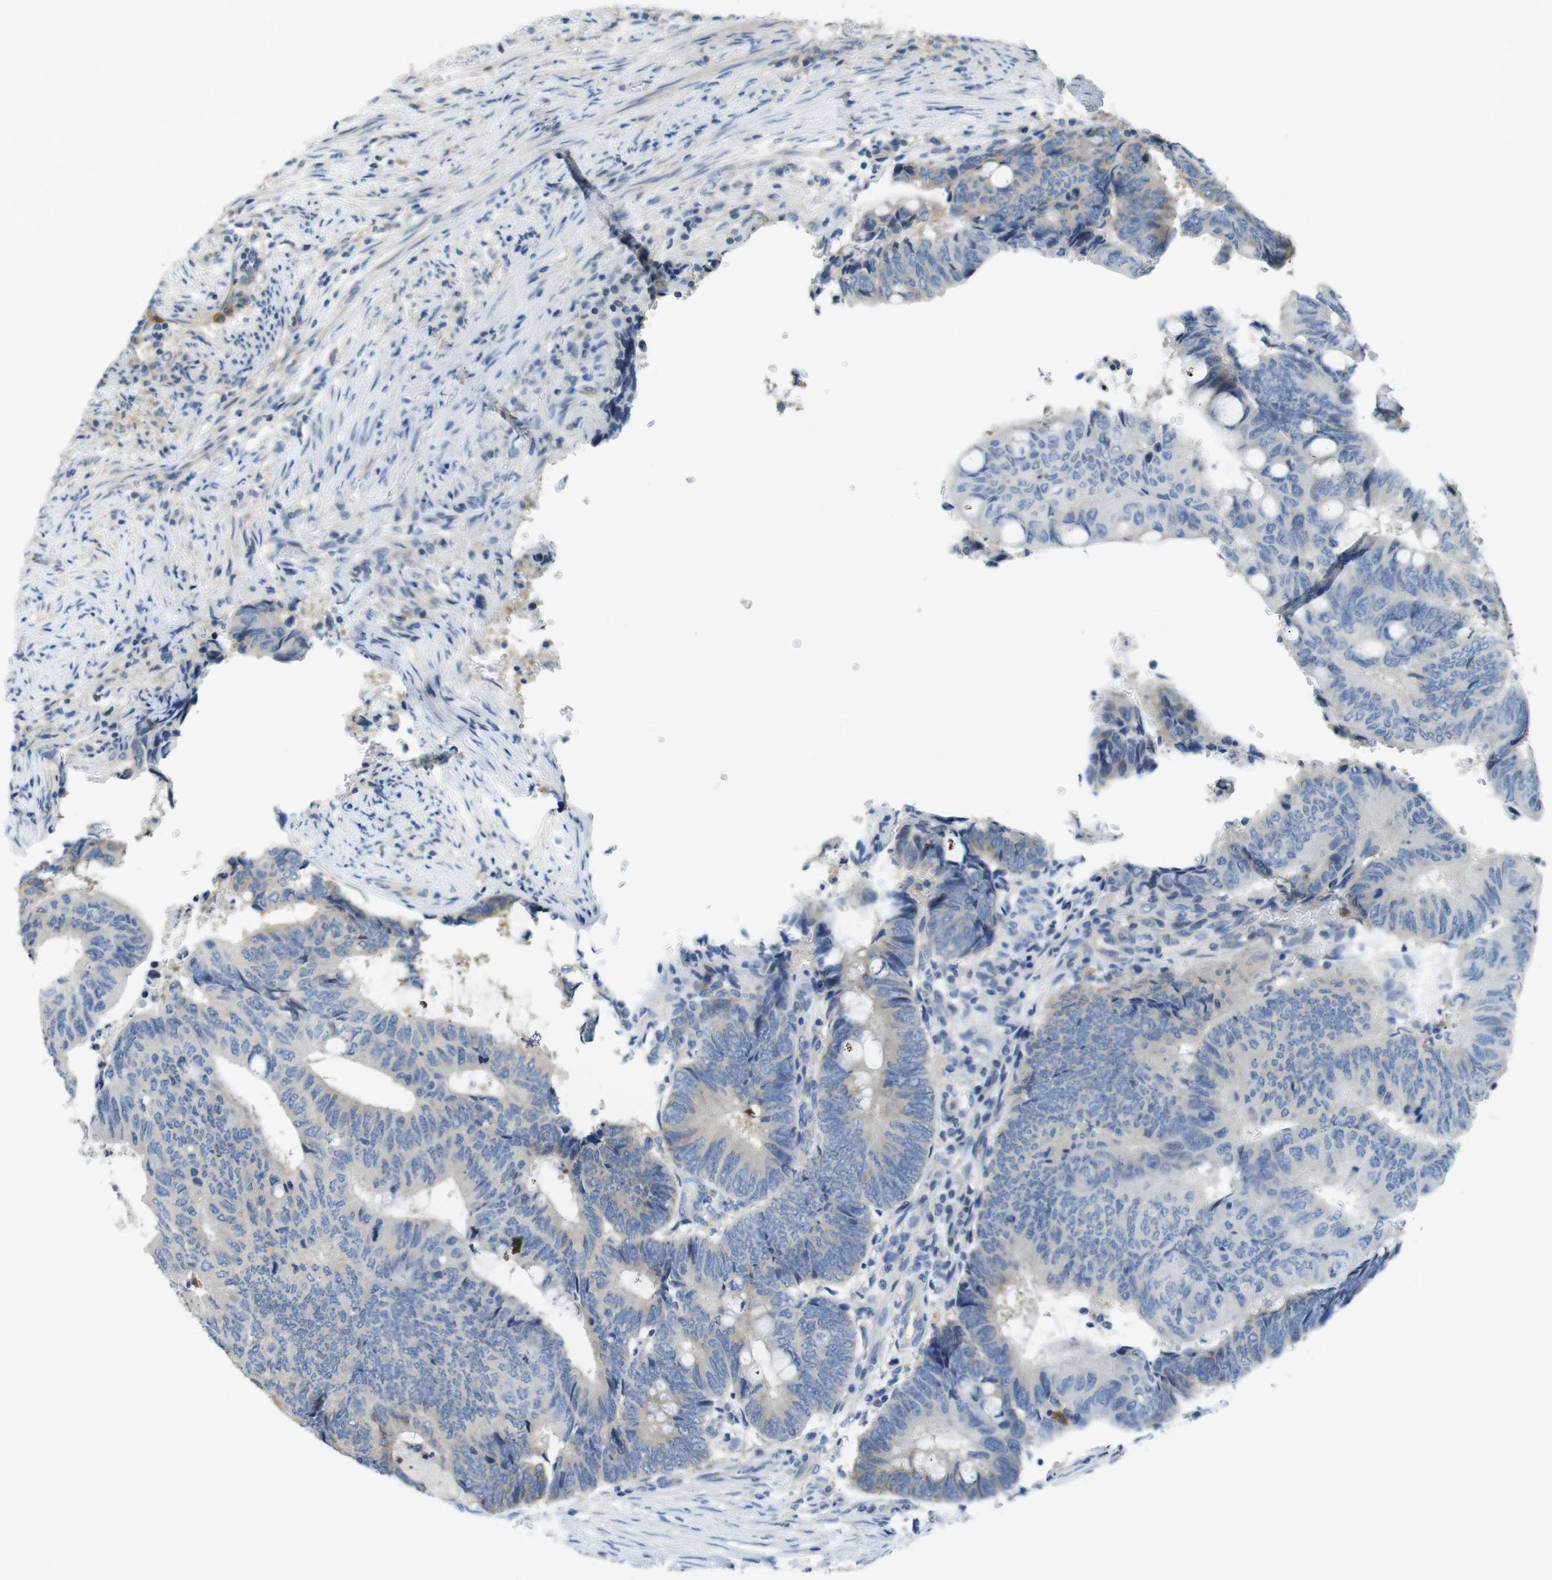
{"staining": {"intensity": "negative", "quantity": "none", "location": "none"}, "tissue": "colorectal cancer", "cell_type": "Tumor cells", "image_type": "cancer", "snomed": [{"axis": "morphology", "description": "Normal tissue, NOS"}, {"axis": "morphology", "description": "Adenocarcinoma, NOS"}, {"axis": "topography", "description": "Rectum"}, {"axis": "topography", "description": "Peripheral nerve tissue"}], "caption": "Immunohistochemistry (IHC) photomicrograph of human colorectal cancer stained for a protein (brown), which displays no expression in tumor cells.", "gene": "PCDH10", "patient": {"sex": "male", "age": 92}}